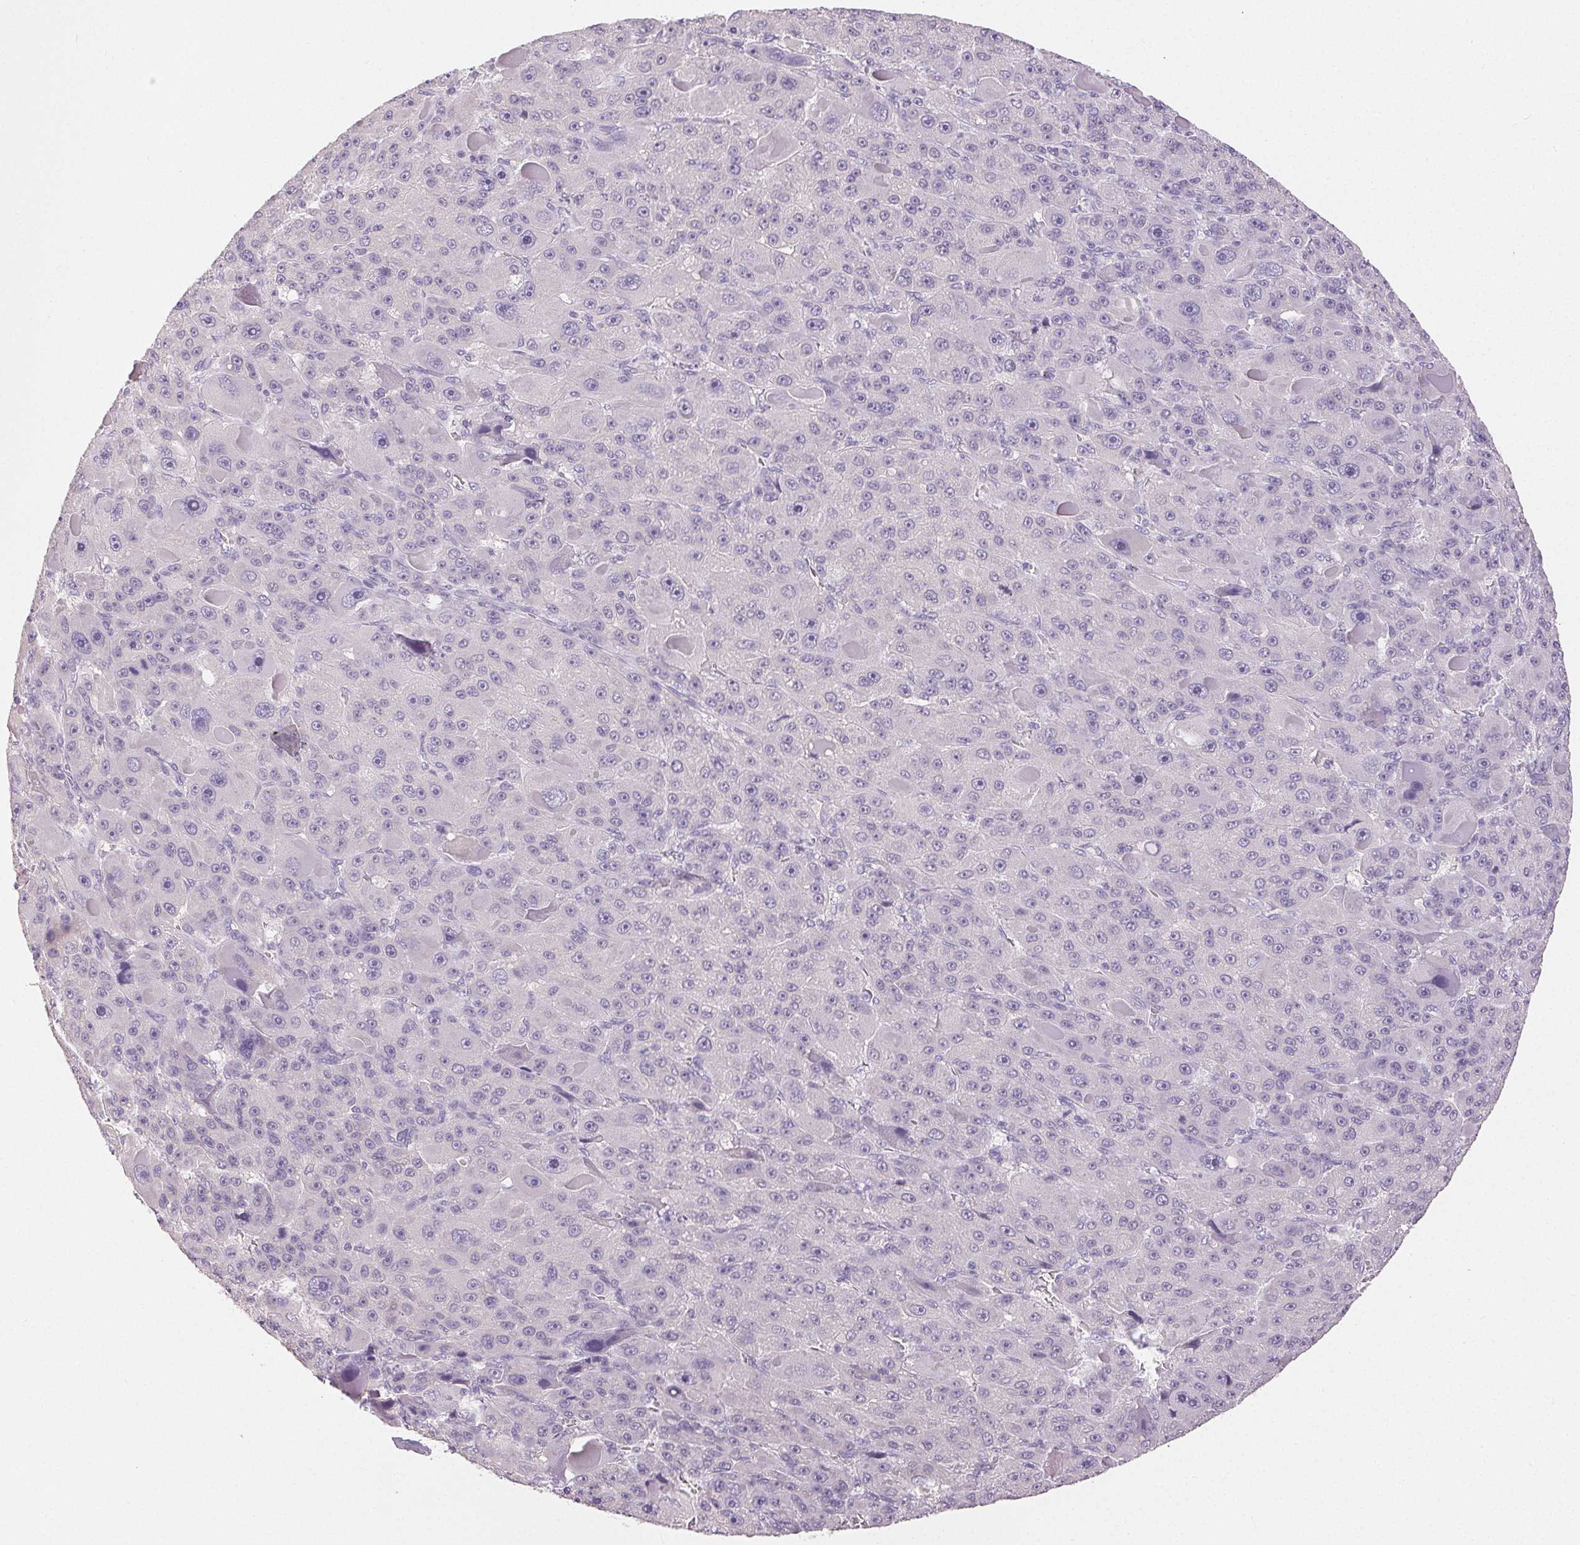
{"staining": {"intensity": "negative", "quantity": "none", "location": "none"}, "tissue": "liver cancer", "cell_type": "Tumor cells", "image_type": "cancer", "snomed": [{"axis": "morphology", "description": "Carcinoma, Hepatocellular, NOS"}, {"axis": "topography", "description": "Liver"}], "caption": "High power microscopy micrograph of an immunohistochemistry (IHC) photomicrograph of liver cancer (hepatocellular carcinoma), revealing no significant expression in tumor cells. (DAB IHC with hematoxylin counter stain).", "gene": "SFTPD", "patient": {"sex": "male", "age": 76}}